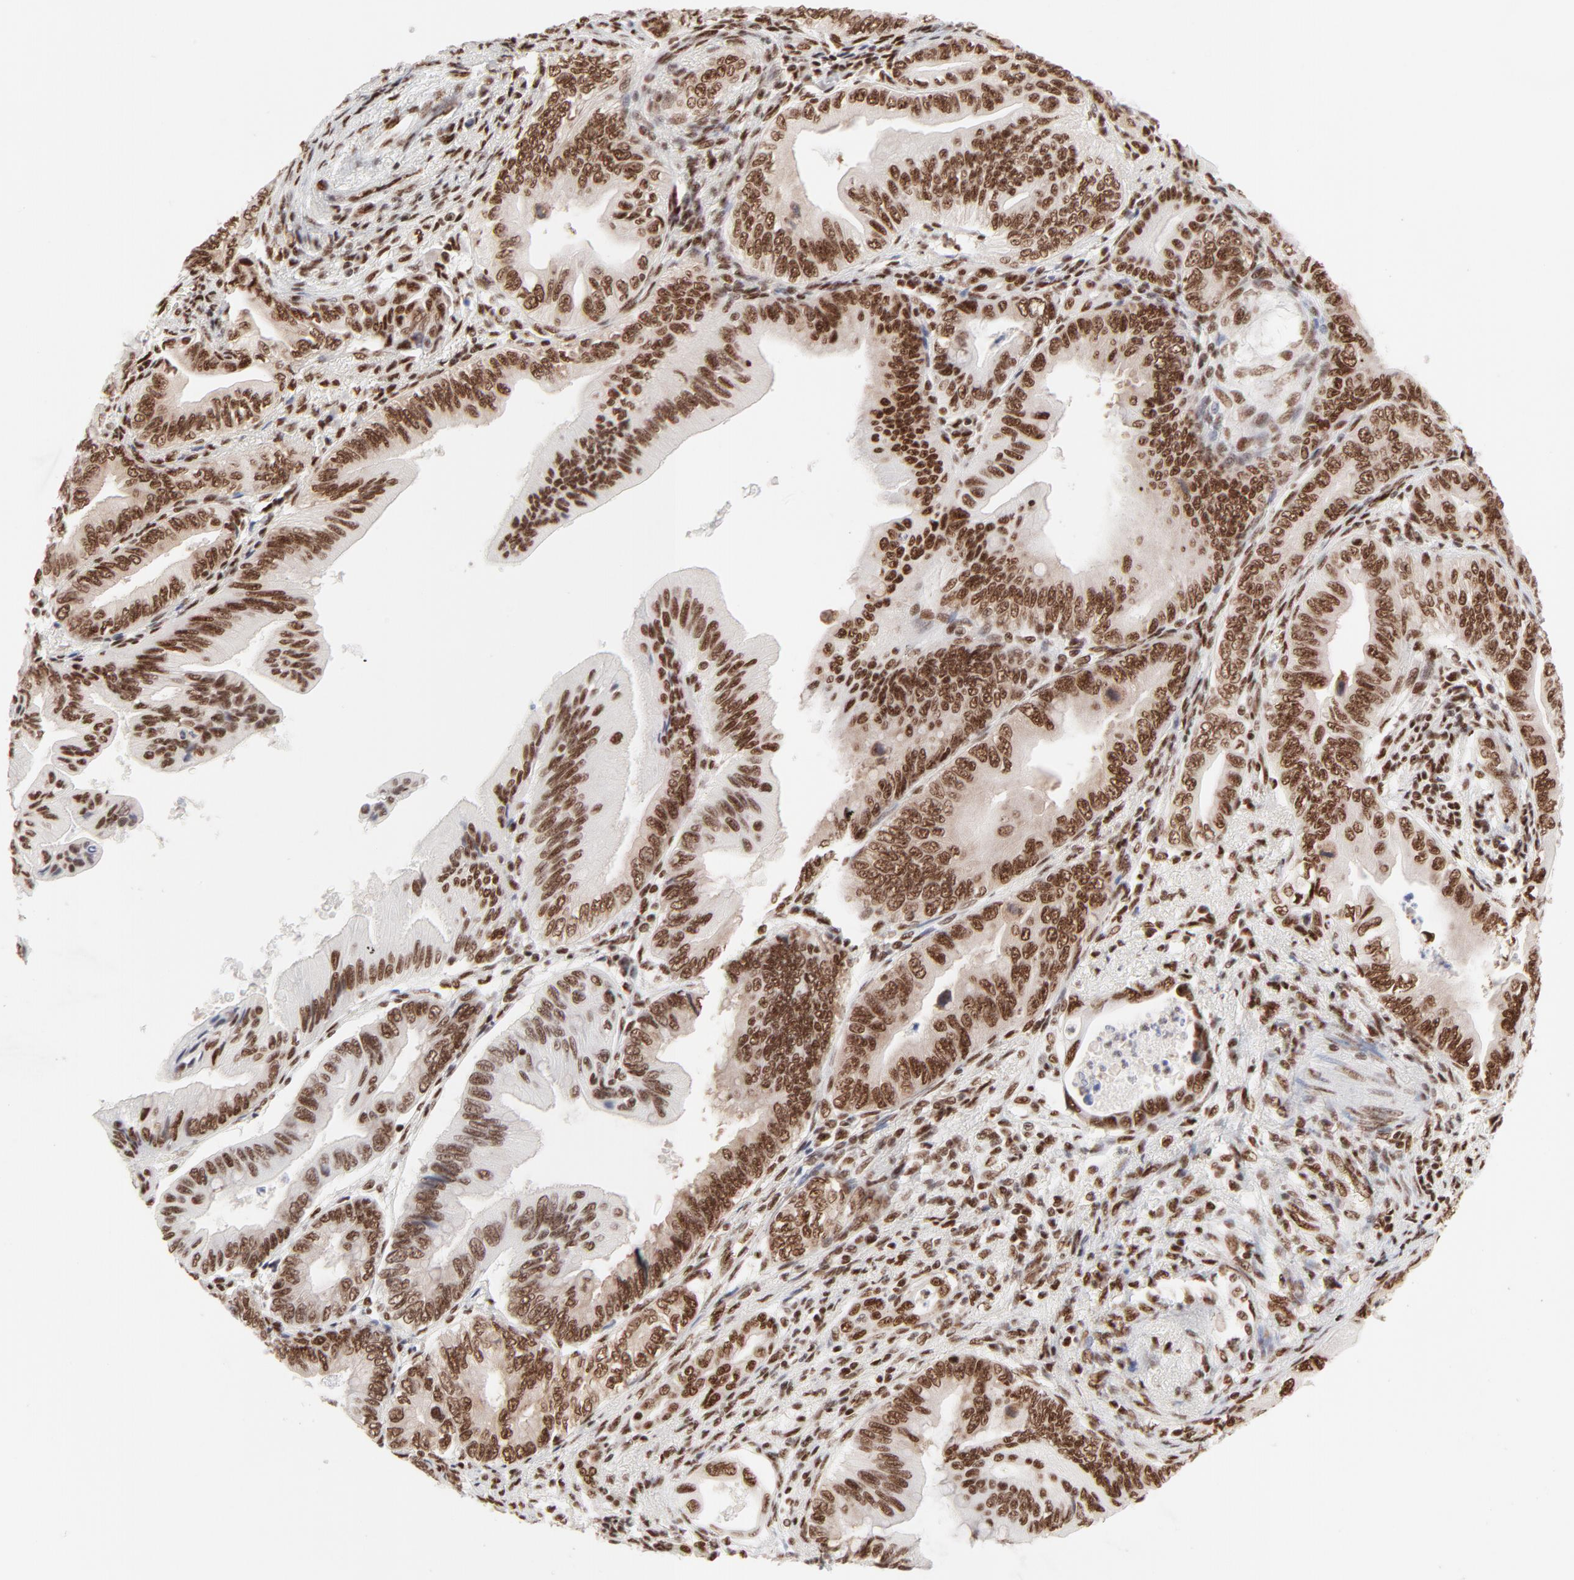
{"staining": {"intensity": "strong", "quantity": ">75%", "location": "nuclear"}, "tissue": "pancreatic cancer", "cell_type": "Tumor cells", "image_type": "cancer", "snomed": [{"axis": "morphology", "description": "Adenocarcinoma, NOS"}, {"axis": "topography", "description": "Pancreas"}], "caption": "A brown stain highlights strong nuclear staining of a protein in pancreatic cancer (adenocarcinoma) tumor cells. (Stains: DAB in brown, nuclei in blue, Microscopy: brightfield microscopy at high magnification).", "gene": "TARDBP", "patient": {"sex": "female", "age": 66}}